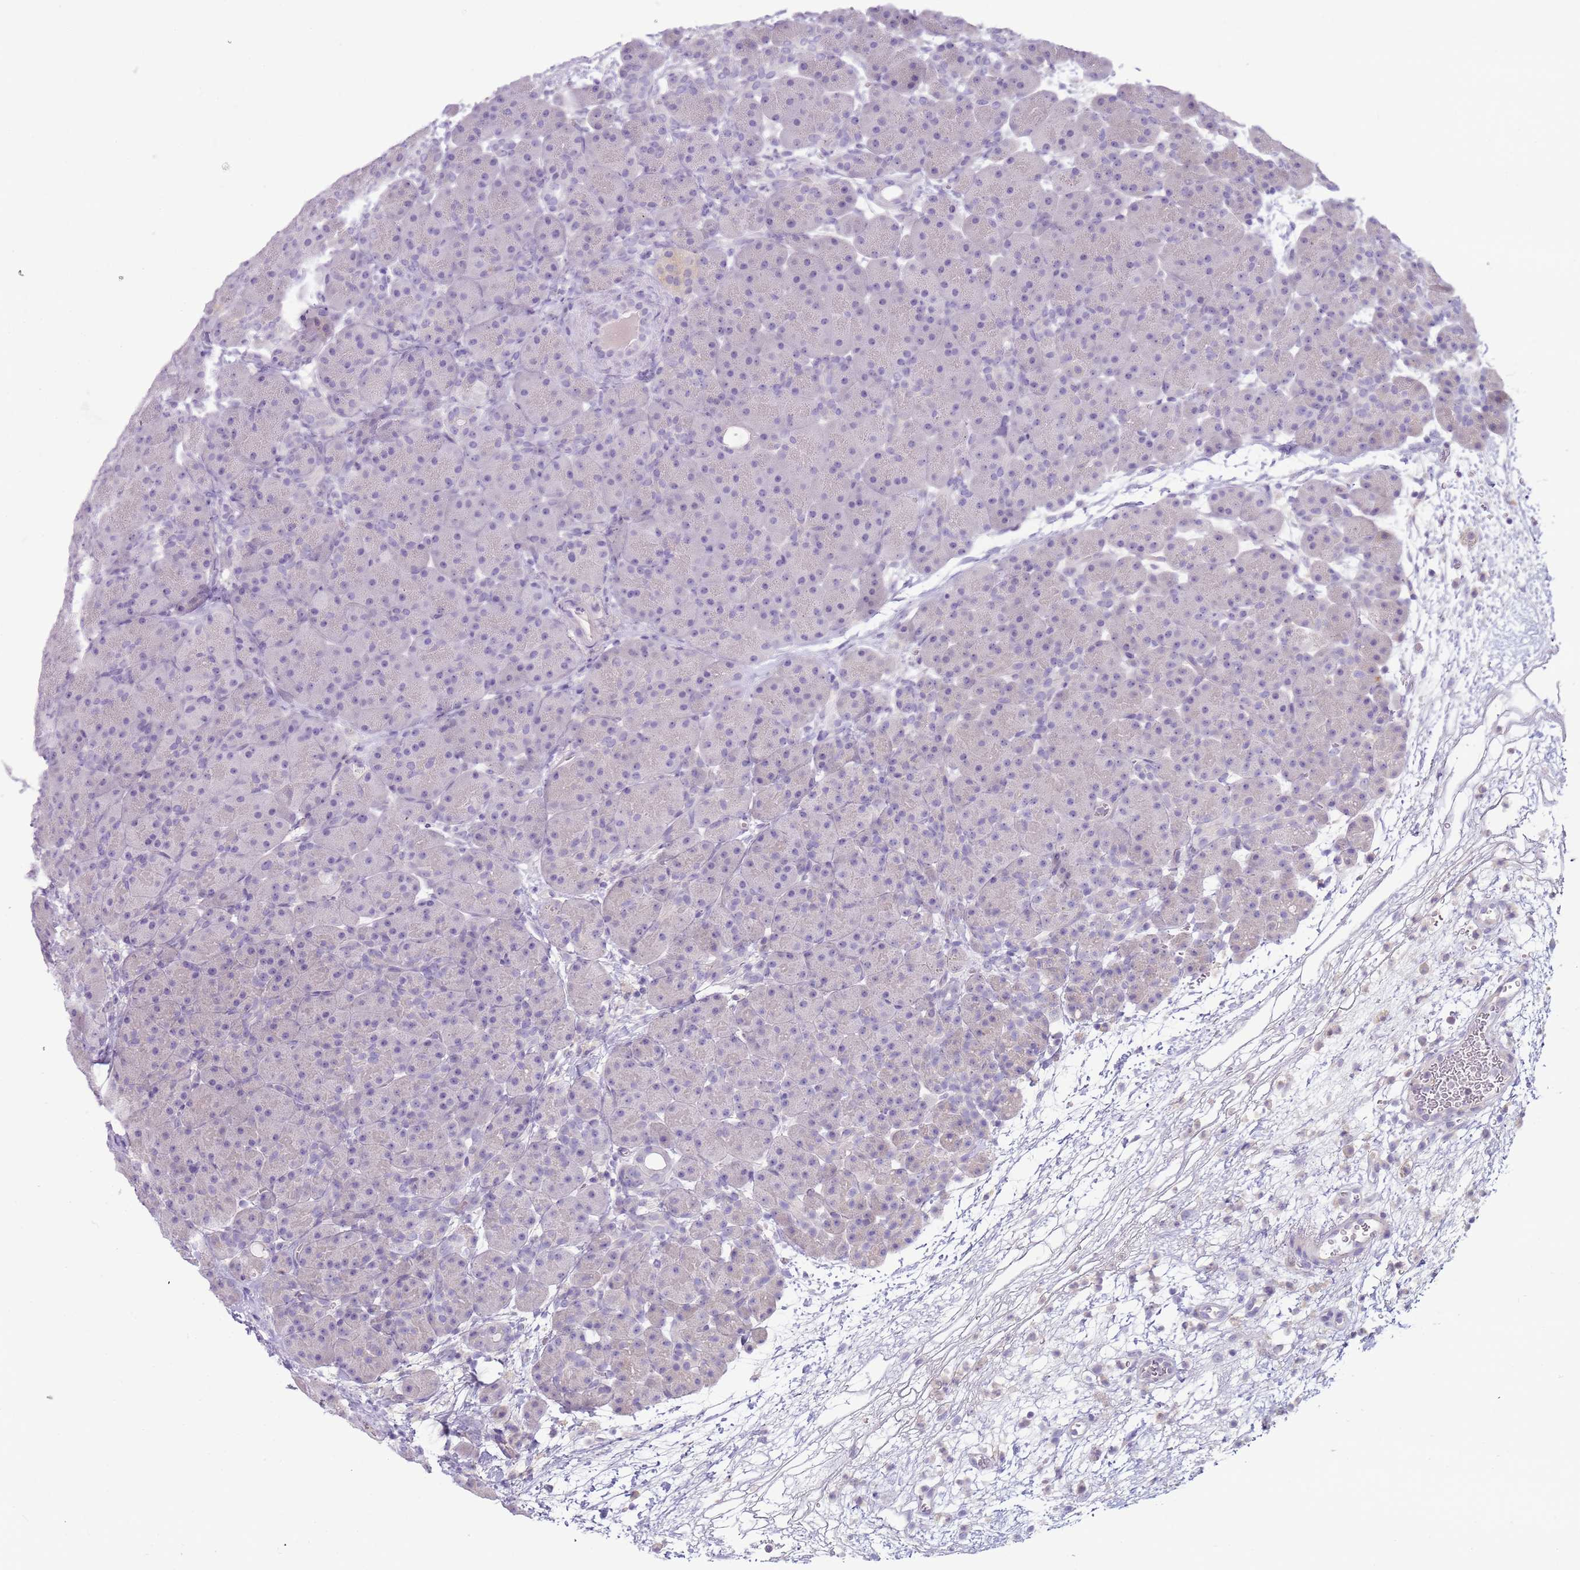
{"staining": {"intensity": "weak", "quantity": "<25%", "location": "cytoplasmic/membranous"}, "tissue": "pancreas", "cell_type": "Exocrine glandular cells", "image_type": "normal", "snomed": [{"axis": "morphology", "description": "Normal tissue, NOS"}, {"axis": "topography", "description": "Pancreas"}], "caption": "The immunohistochemistry (IHC) photomicrograph has no significant positivity in exocrine glandular cells of pancreas.", "gene": "ARHGAP5", "patient": {"sex": "male", "age": 66}}